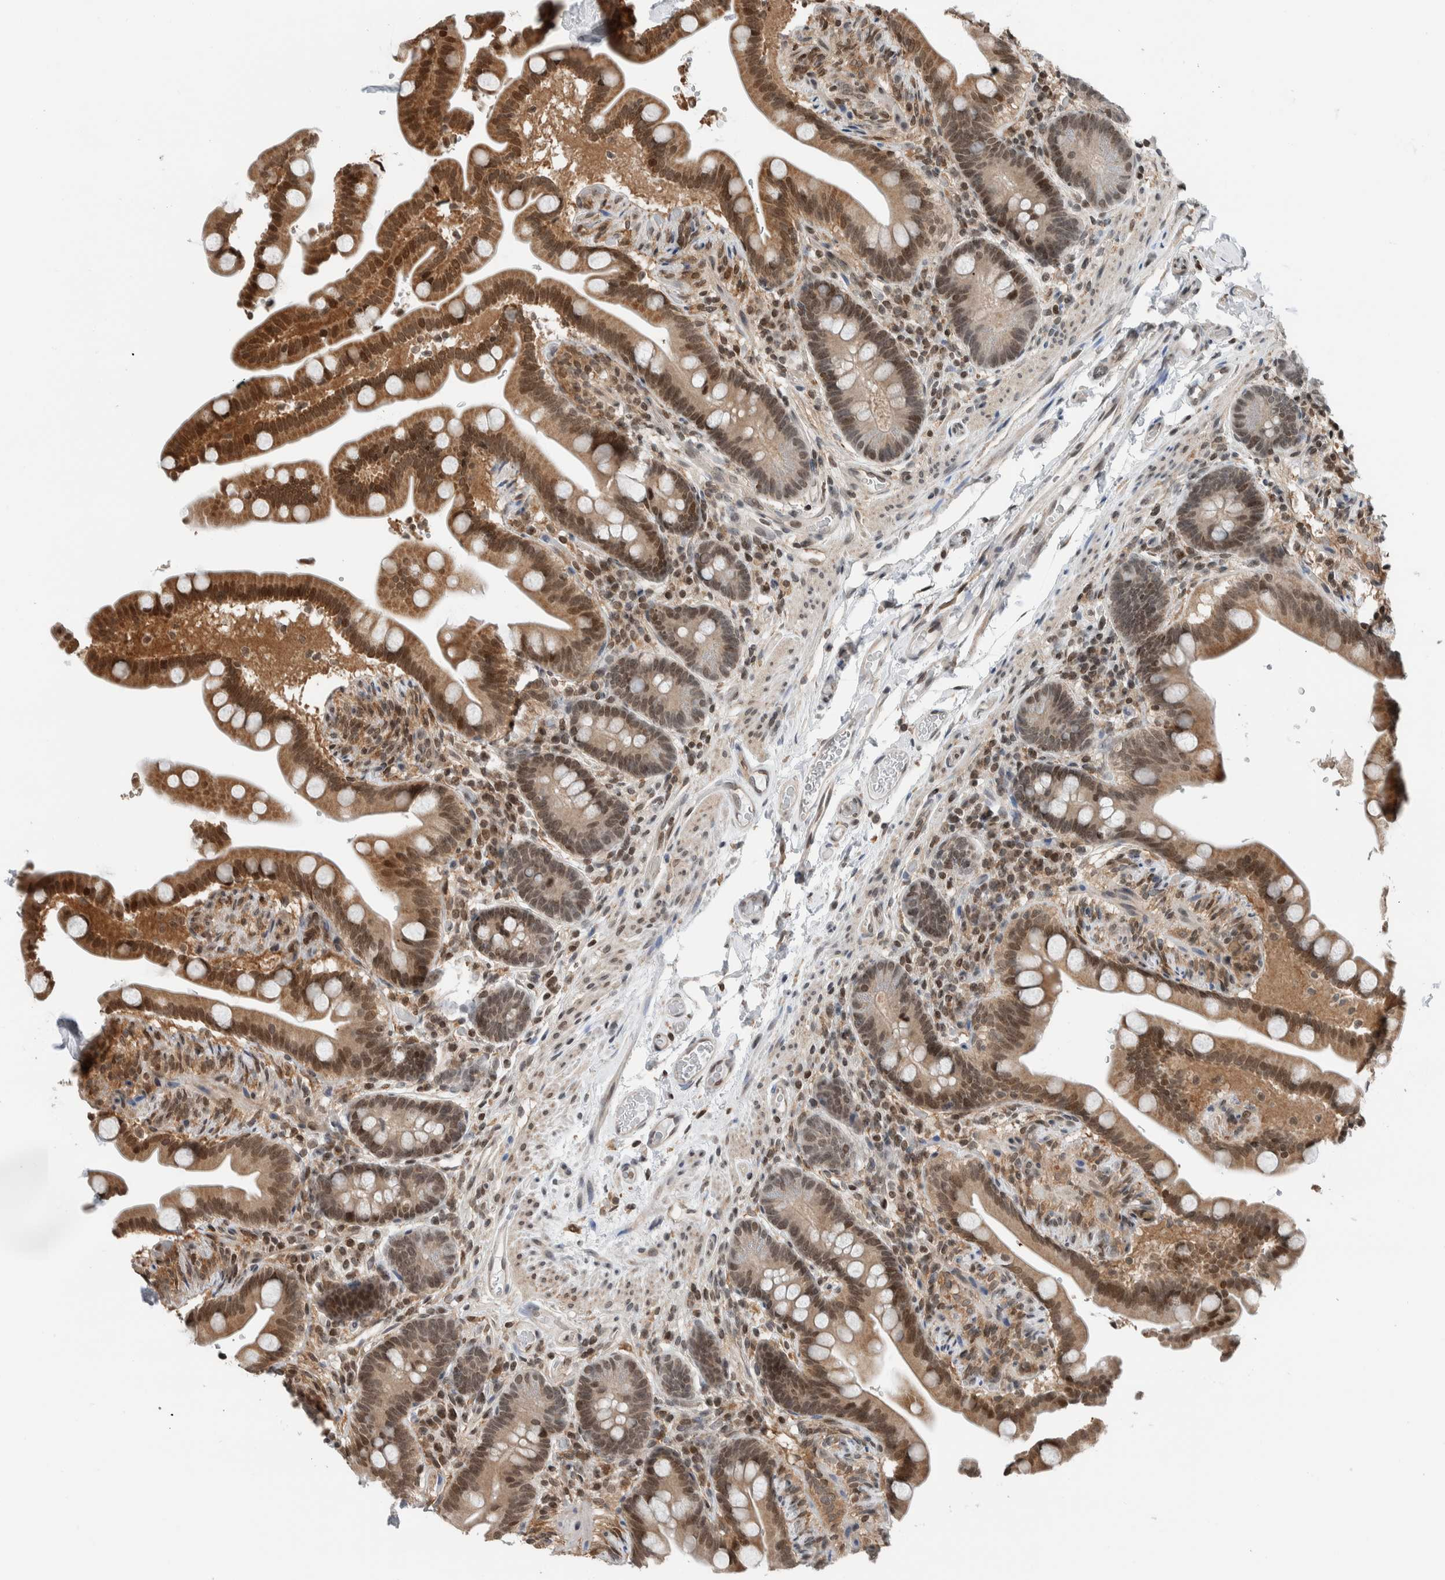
{"staining": {"intensity": "weak", "quantity": ">75%", "location": "cytoplasmic/membranous,nuclear"}, "tissue": "colon", "cell_type": "Endothelial cells", "image_type": "normal", "snomed": [{"axis": "morphology", "description": "Normal tissue, NOS"}, {"axis": "topography", "description": "Smooth muscle"}, {"axis": "topography", "description": "Colon"}], "caption": "Brown immunohistochemical staining in benign colon displays weak cytoplasmic/membranous,nuclear expression in approximately >75% of endothelial cells.", "gene": "NPLOC4", "patient": {"sex": "male", "age": 73}}